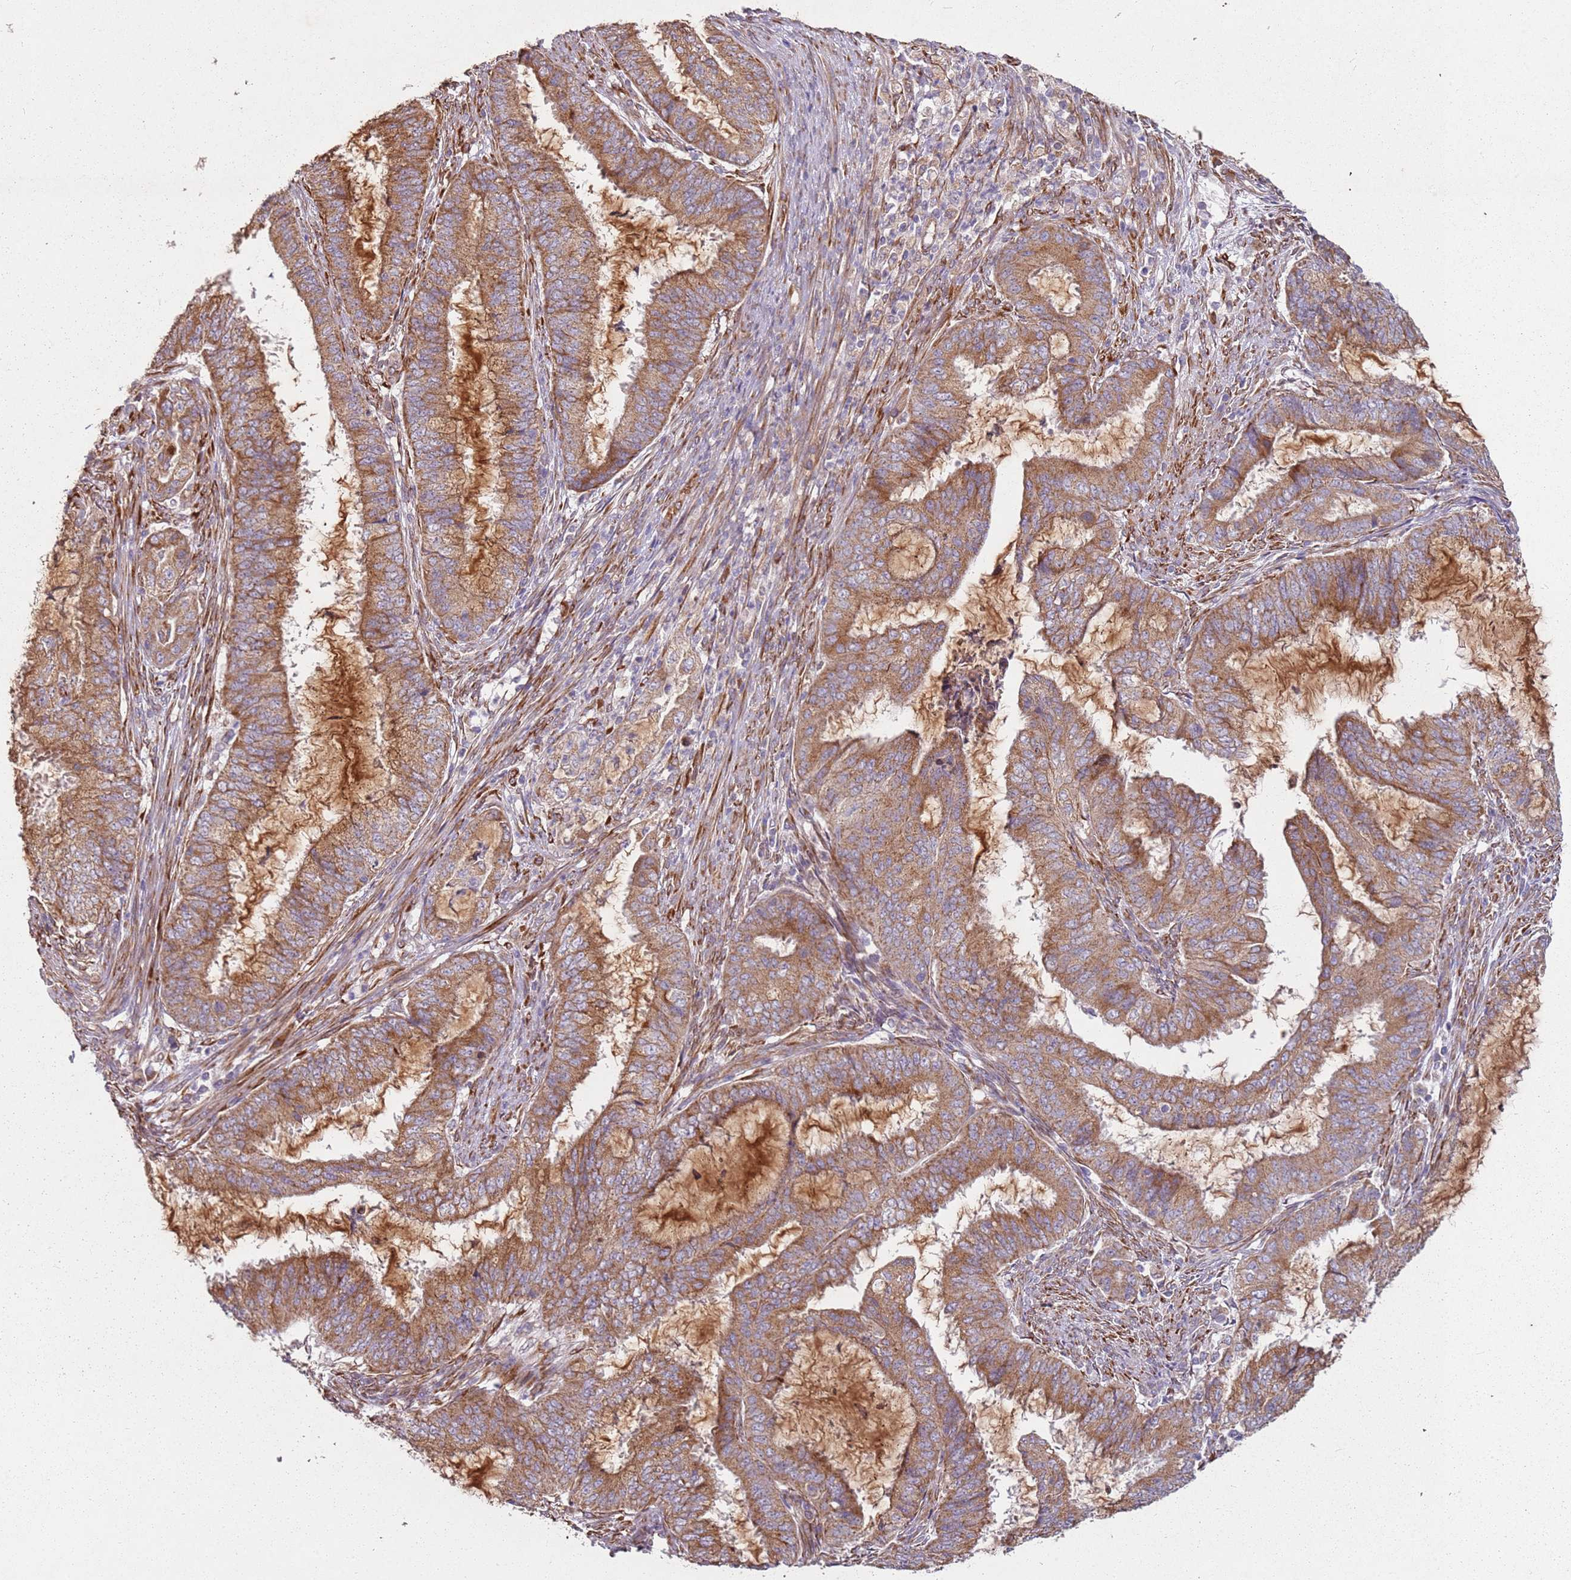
{"staining": {"intensity": "moderate", "quantity": ">75%", "location": "cytoplasmic/membranous"}, "tissue": "endometrial cancer", "cell_type": "Tumor cells", "image_type": "cancer", "snomed": [{"axis": "morphology", "description": "Adenocarcinoma, NOS"}, {"axis": "topography", "description": "Endometrium"}], "caption": "High-magnification brightfield microscopy of endometrial cancer (adenocarcinoma) stained with DAB (brown) and counterstained with hematoxylin (blue). tumor cells exhibit moderate cytoplasmic/membranous expression is seen in approximately>75% of cells.", "gene": "ARFRP1", "patient": {"sex": "female", "age": 51}}